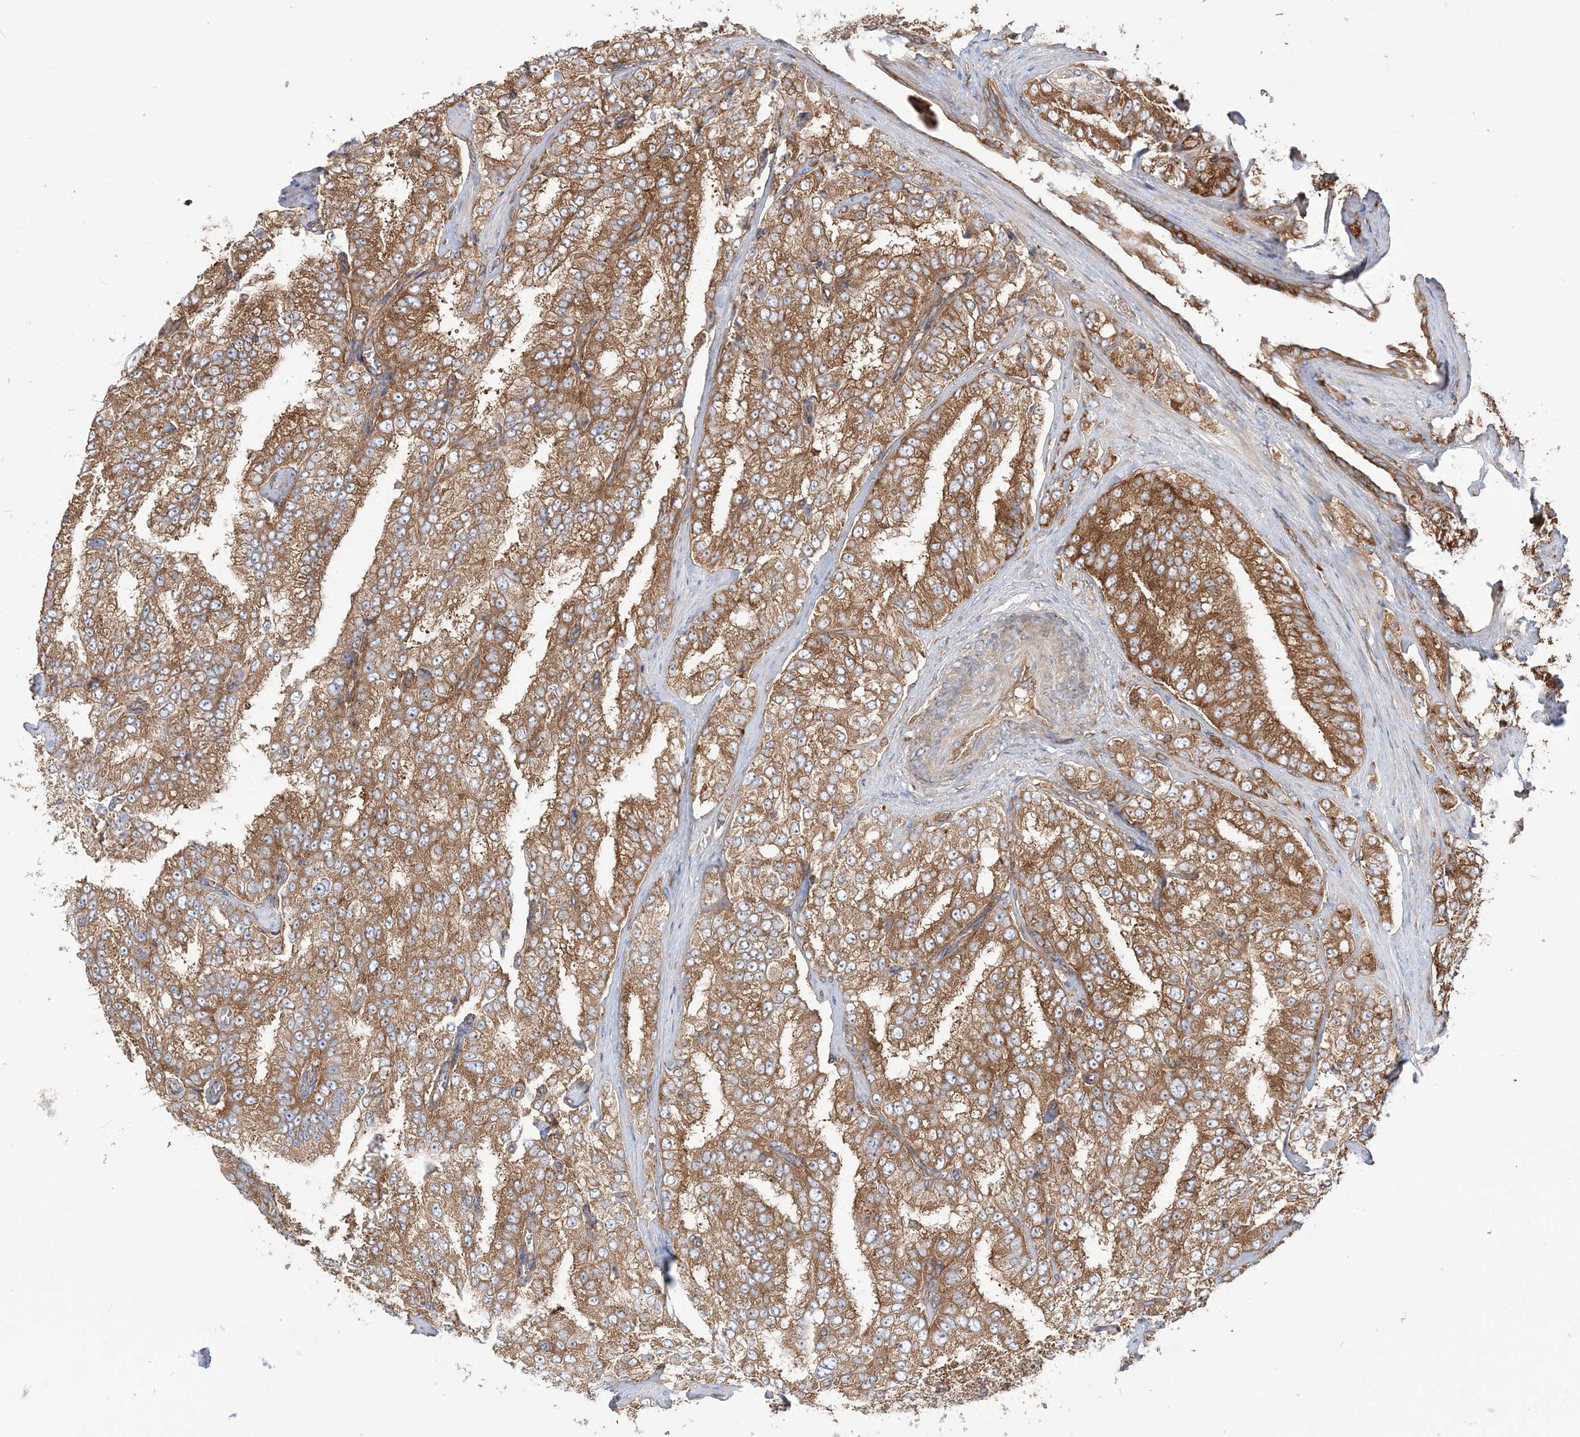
{"staining": {"intensity": "moderate", "quantity": ">75%", "location": "cytoplasmic/membranous"}, "tissue": "prostate cancer", "cell_type": "Tumor cells", "image_type": "cancer", "snomed": [{"axis": "morphology", "description": "Adenocarcinoma, High grade"}, {"axis": "topography", "description": "Prostate"}], "caption": "Immunohistochemistry (IHC) photomicrograph of neoplastic tissue: human prostate cancer (adenocarcinoma (high-grade)) stained using immunohistochemistry displays medium levels of moderate protein expression localized specifically in the cytoplasmic/membranous of tumor cells, appearing as a cytoplasmic/membranous brown color.", "gene": "TBC1D5", "patient": {"sex": "male", "age": 58}}